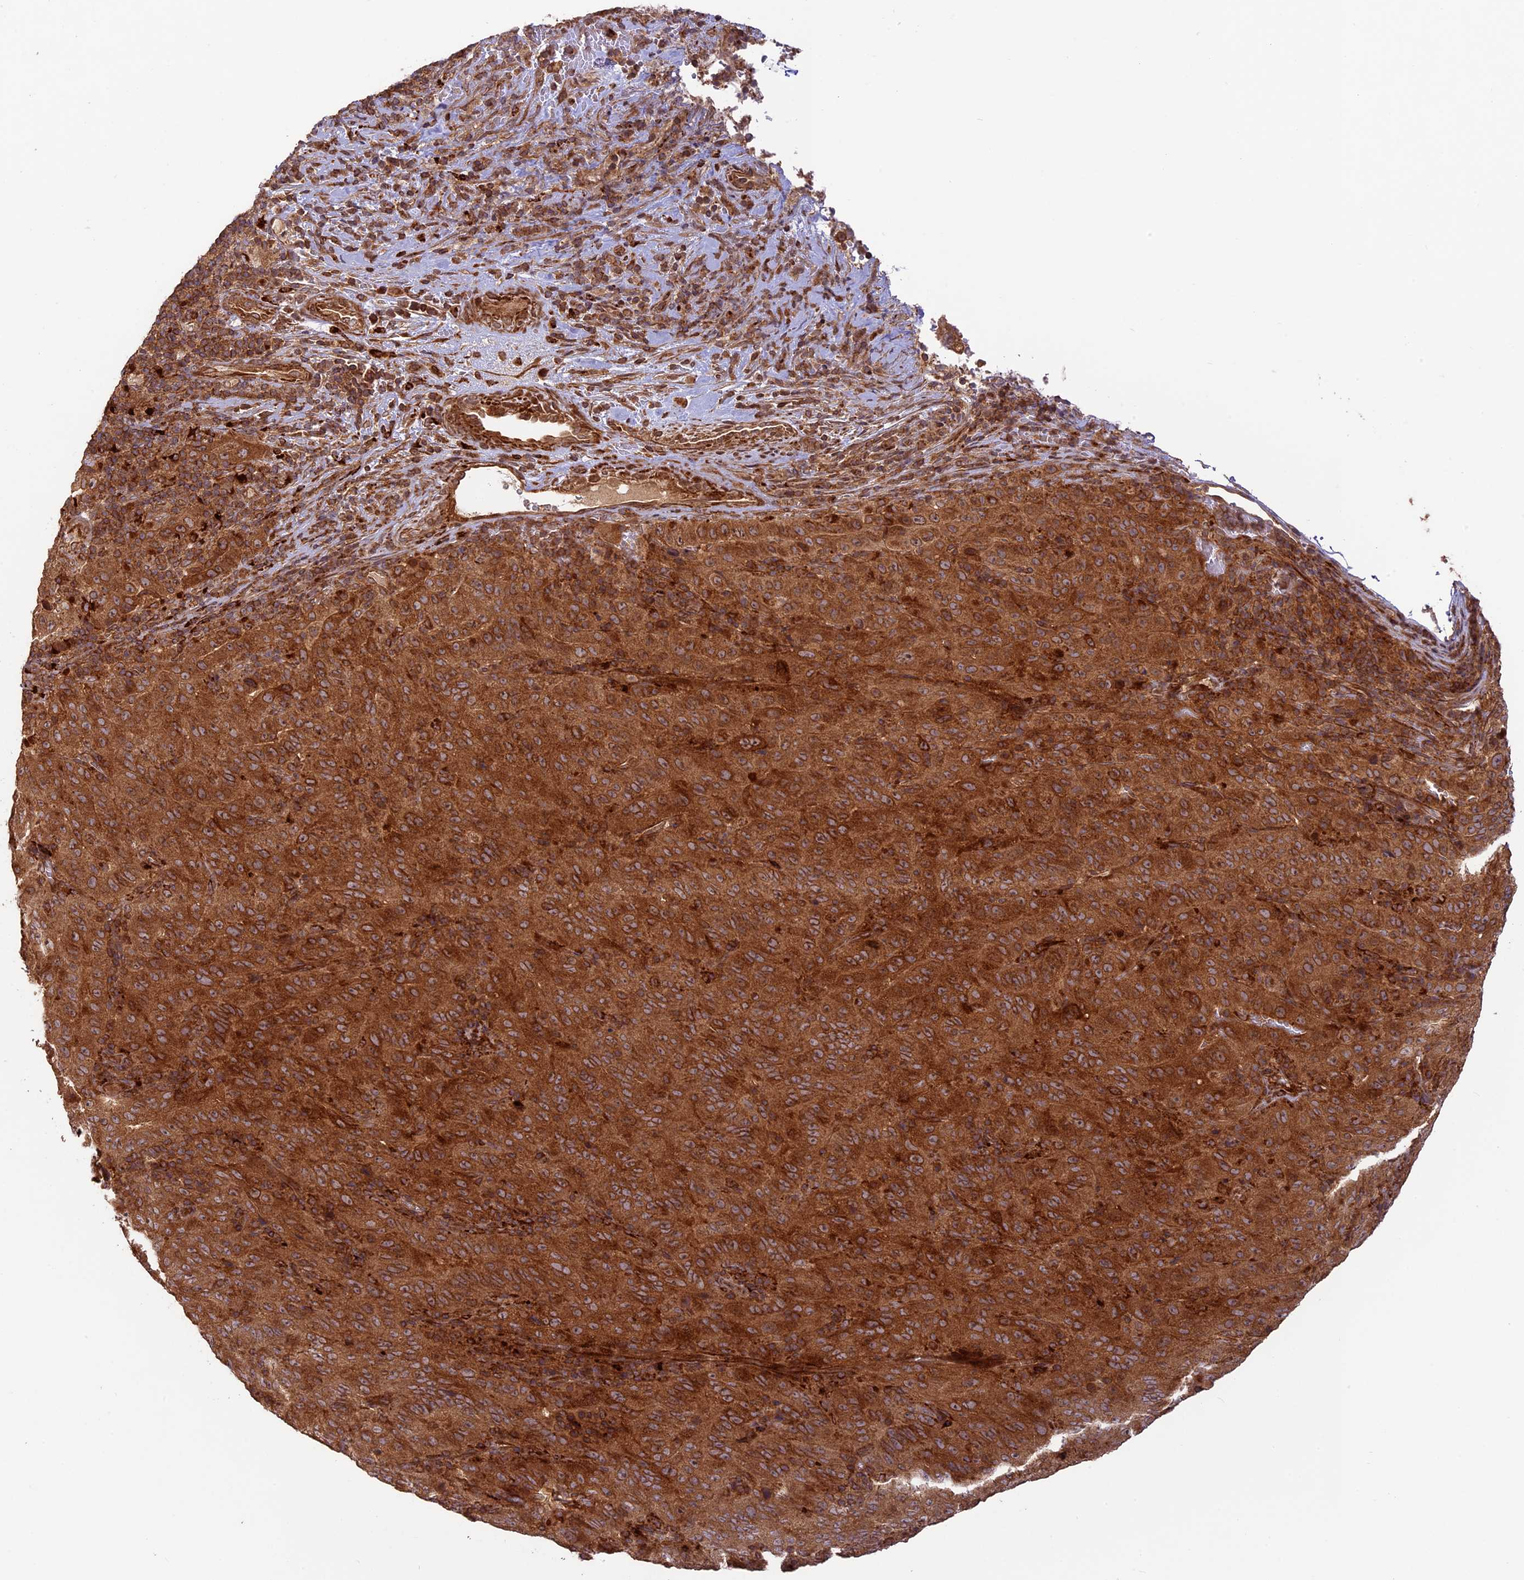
{"staining": {"intensity": "strong", "quantity": ">75%", "location": "cytoplasmic/membranous"}, "tissue": "pancreatic cancer", "cell_type": "Tumor cells", "image_type": "cancer", "snomed": [{"axis": "morphology", "description": "Adenocarcinoma, NOS"}, {"axis": "topography", "description": "Pancreas"}], "caption": "Immunohistochemical staining of human pancreatic cancer (adenocarcinoma) displays strong cytoplasmic/membranous protein expression in about >75% of tumor cells. The protein of interest is shown in brown color, while the nuclei are stained blue.", "gene": "DGKH", "patient": {"sex": "male", "age": 63}}